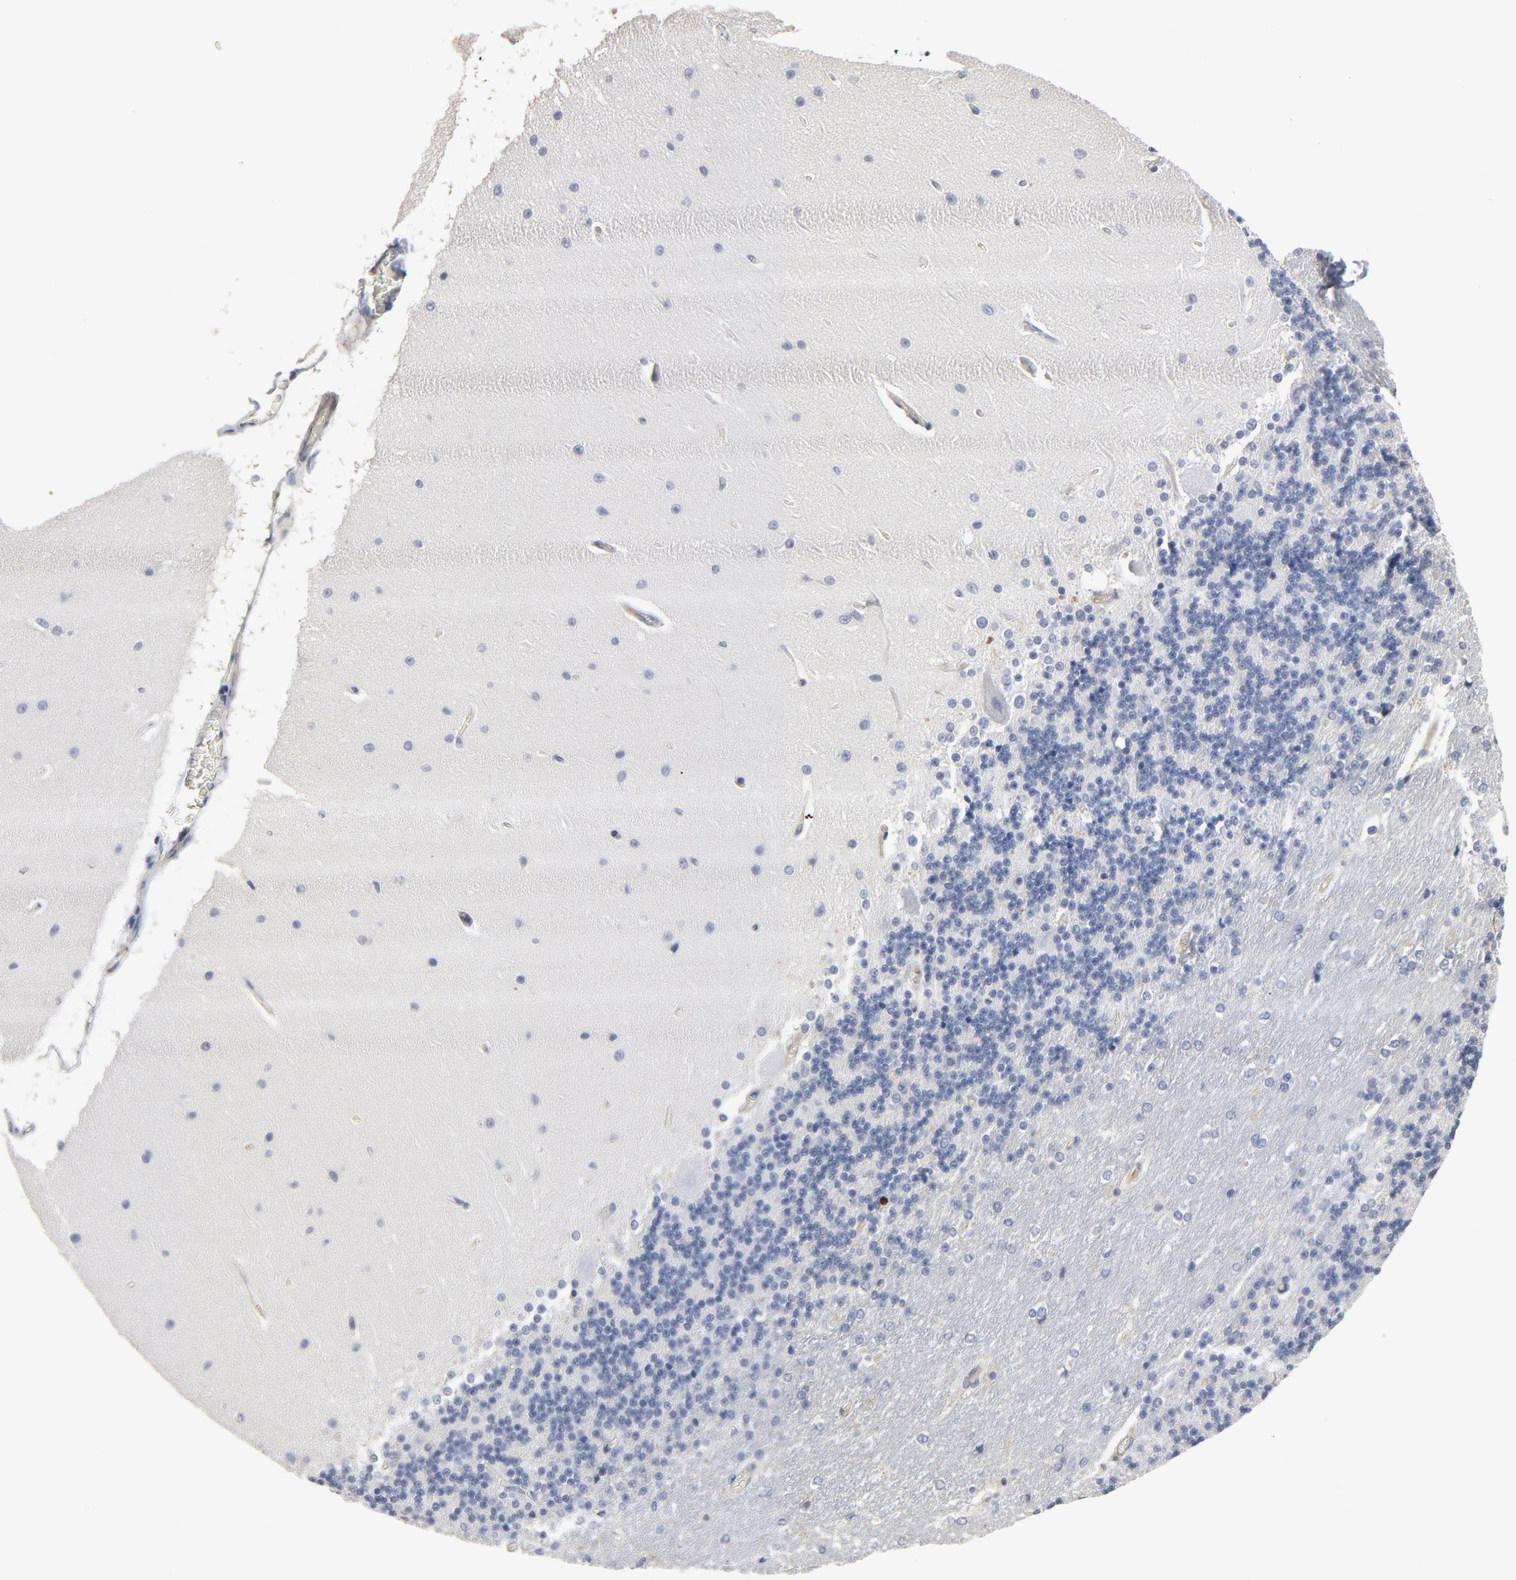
{"staining": {"intensity": "negative", "quantity": "none", "location": "none"}, "tissue": "cerebellum", "cell_type": "Cells in granular layer", "image_type": "normal", "snomed": [{"axis": "morphology", "description": "Normal tissue, NOS"}, {"axis": "topography", "description": "Cerebellum"}], "caption": "This is an IHC micrograph of unremarkable cerebellum. There is no staining in cells in granular layer.", "gene": "KDR", "patient": {"sex": "female", "age": 54}}